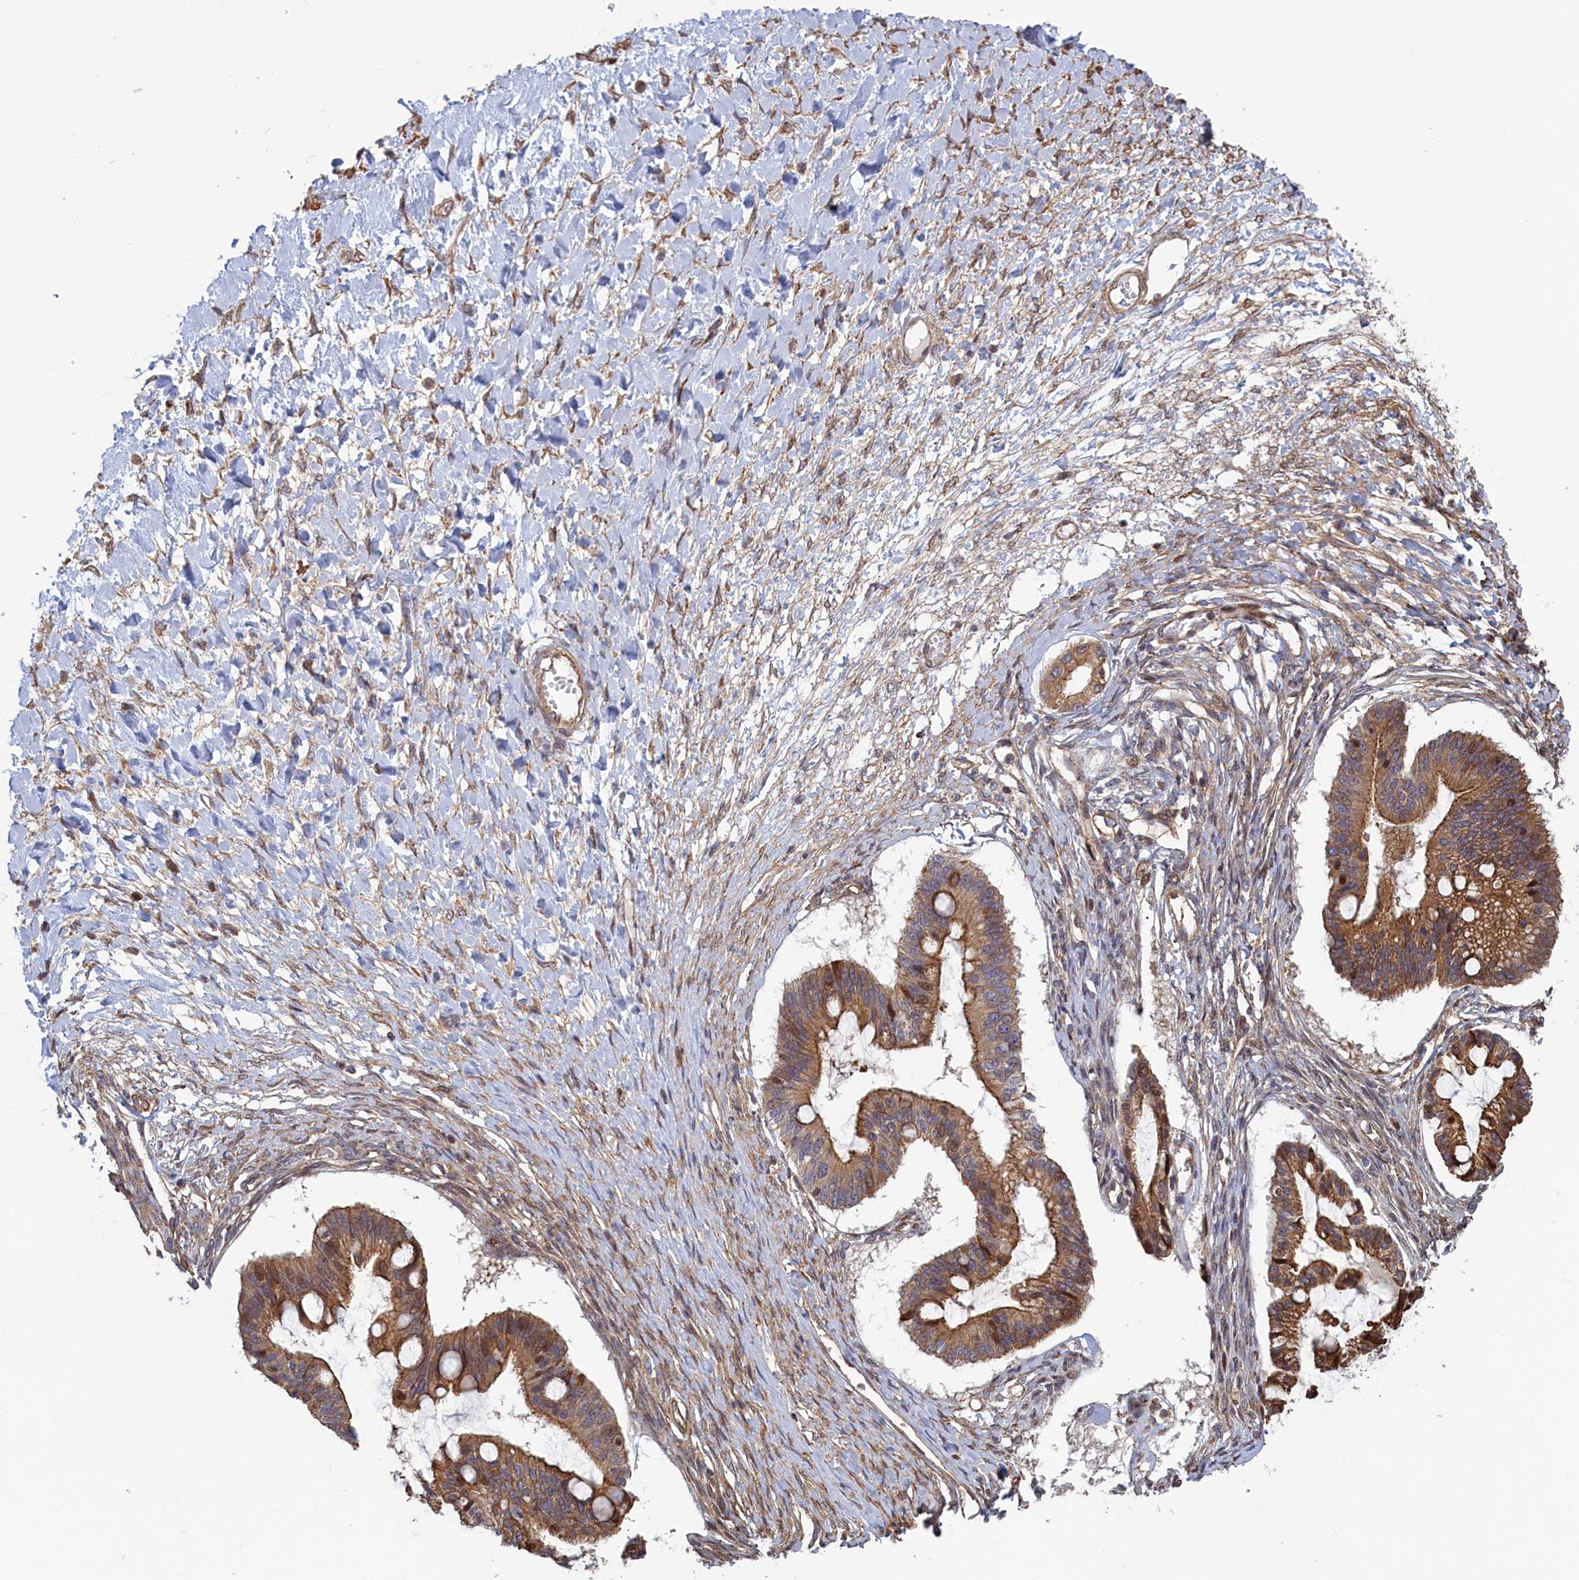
{"staining": {"intensity": "moderate", "quantity": ">75%", "location": "cytoplasmic/membranous"}, "tissue": "ovarian cancer", "cell_type": "Tumor cells", "image_type": "cancer", "snomed": [{"axis": "morphology", "description": "Cystadenocarcinoma, mucinous, NOS"}, {"axis": "topography", "description": "Ovary"}], "caption": "Immunohistochemistry (IHC) histopathology image of neoplastic tissue: ovarian cancer stained using immunohistochemistry (IHC) displays medium levels of moderate protein expression localized specifically in the cytoplasmic/membranous of tumor cells, appearing as a cytoplasmic/membranous brown color.", "gene": "RILPL1", "patient": {"sex": "female", "age": 73}}